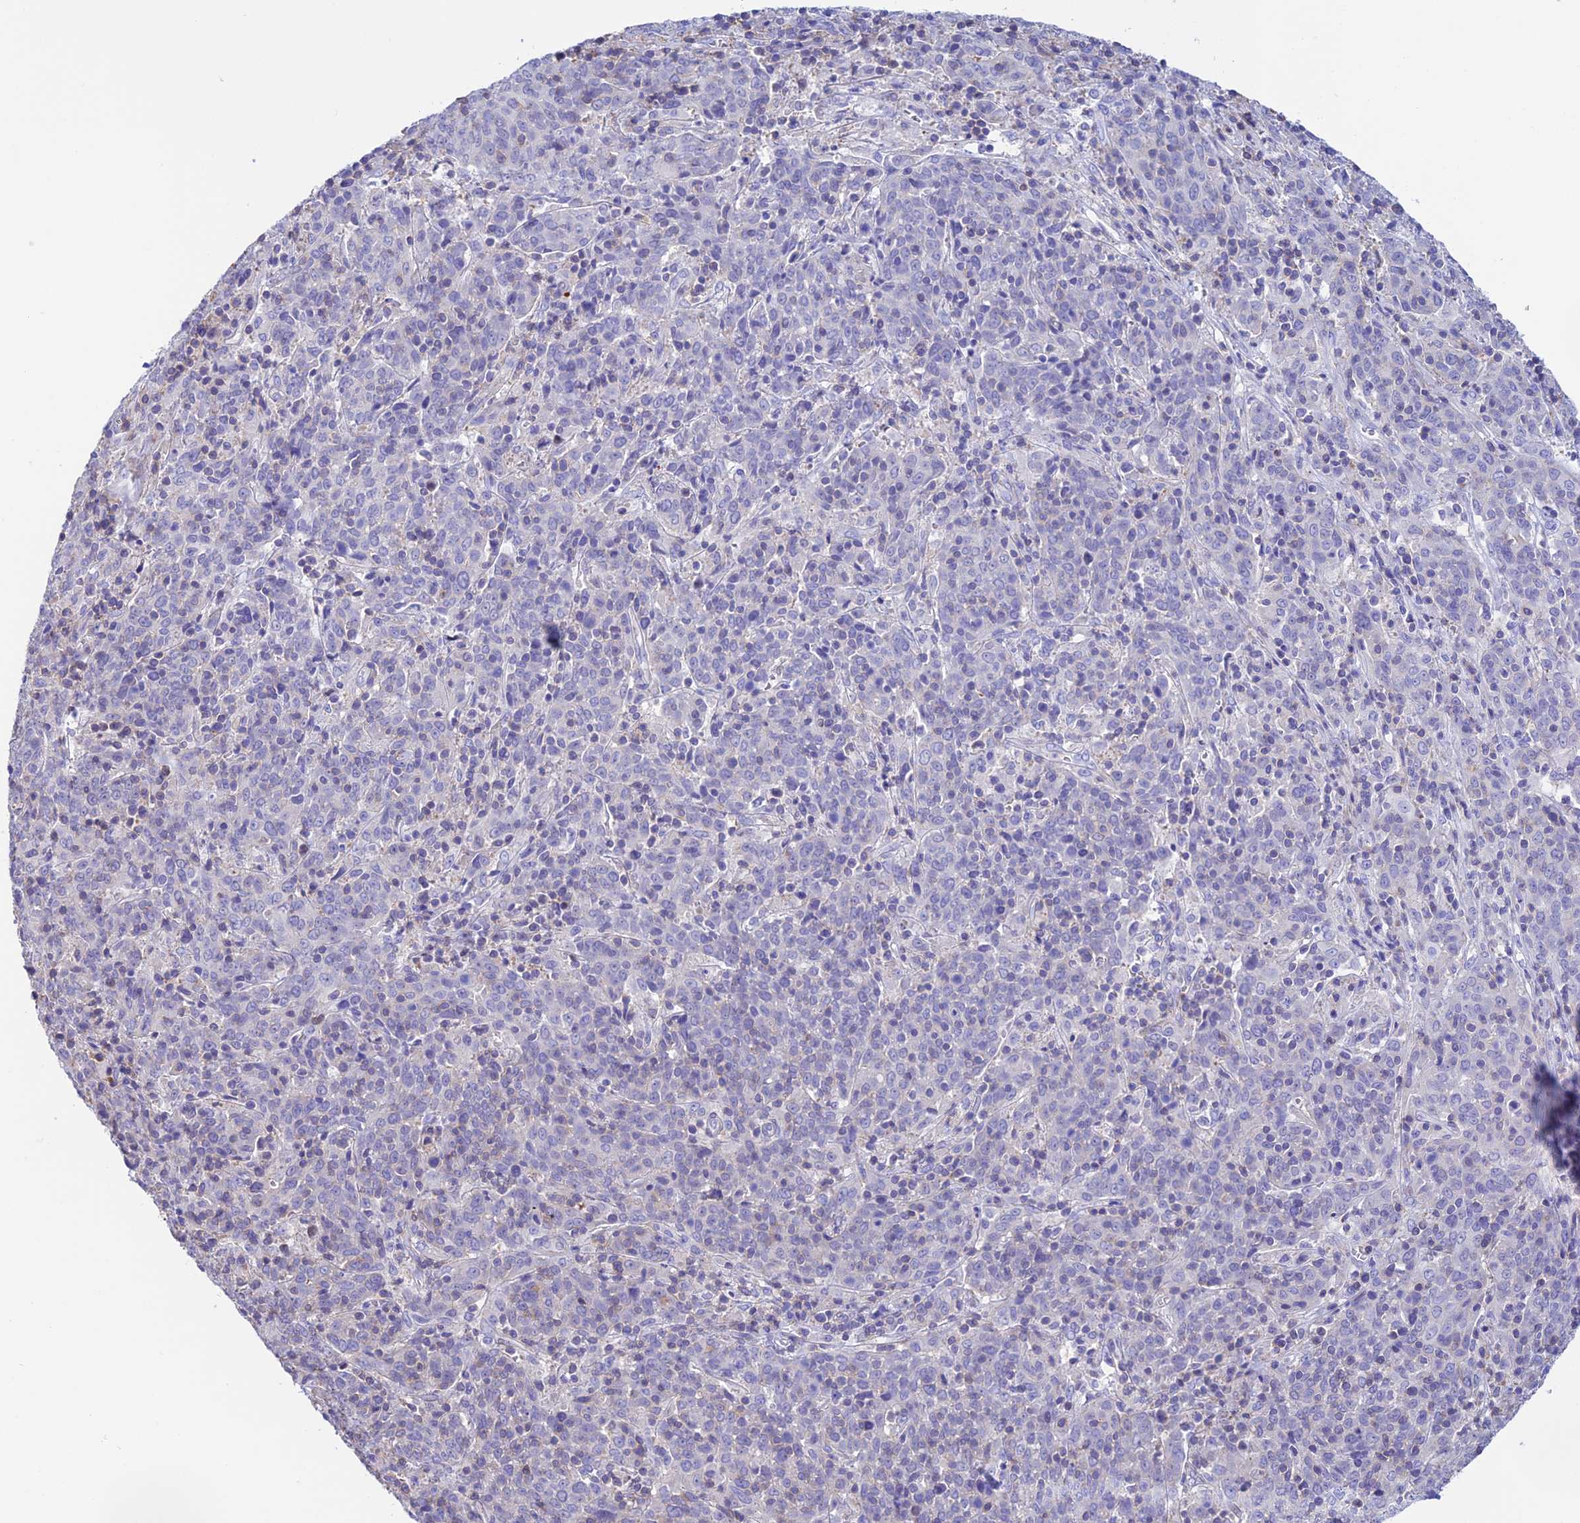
{"staining": {"intensity": "negative", "quantity": "none", "location": "none"}, "tissue": "cervical cancer", "cell_type": "Tumor cells", "image_type": "cancer", "snomed": [{"axis": "morphology", "description": "Squamous cell carcinoma, NOS"}, {"axis": "topography", "description": "Cervix"}], "caption": "A histopathology image of human squamous cell carcinoma (cervical) is negative for staining in tumor cells.", "gene": "PRIM1", "patient": {"sex": "female", "age": 67}}